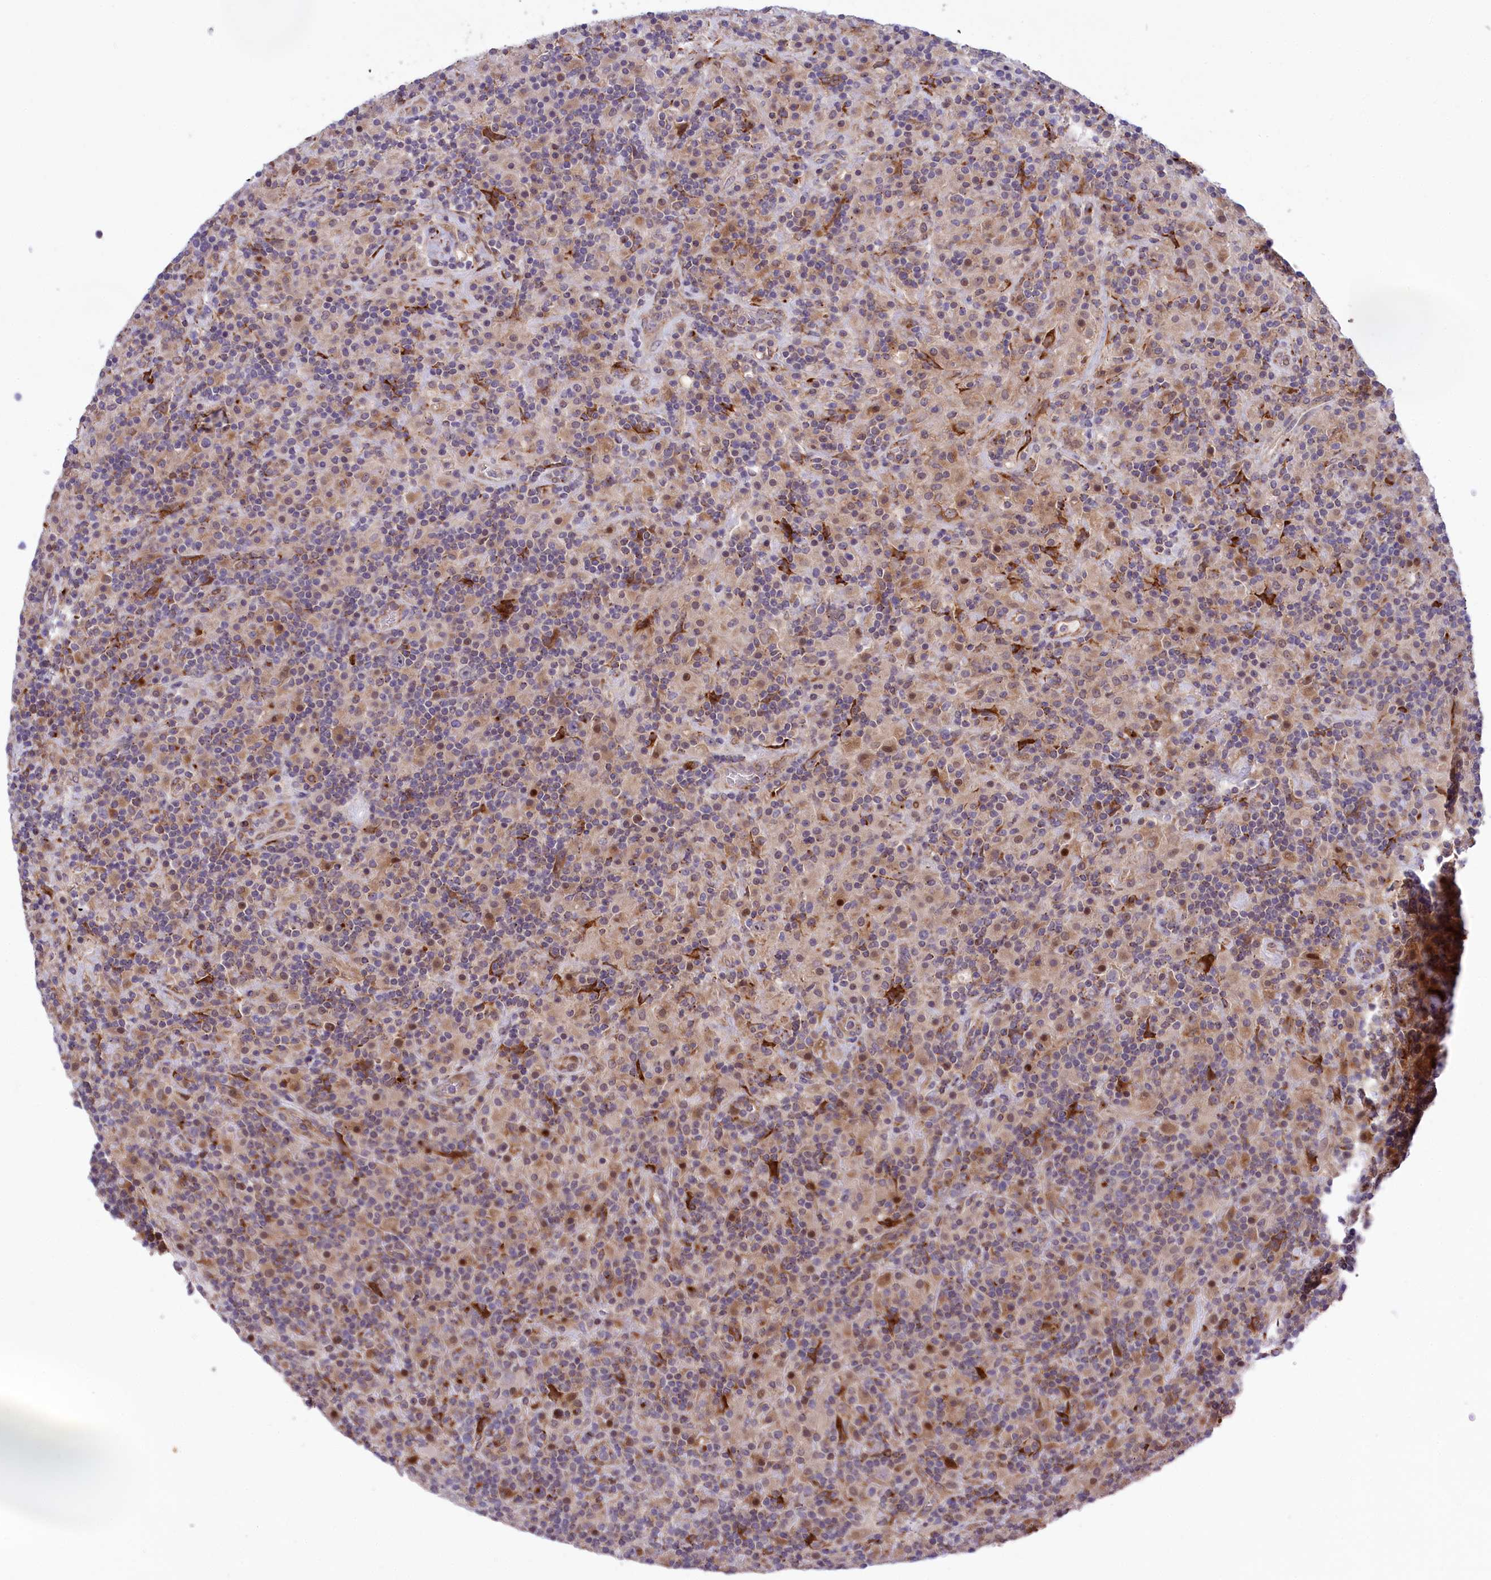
{"staining": {"intensity": "negative", "quantity": "none", "location": "none"}, "tissue": "lymphoma", "cell_type": "Tumor cells", "image_type": "cancer", "snomed": [{"axis": "morphology", "description": "Hodgkin's disease, NOS"}, {"axis": "topography", "description": "Lymph node"}], "caption": "Lymphoma was stained to show a protein in brown. There is no significant expression in tumor cells.", "gene": "MAN2B1", "patient": {"sex": "male", "age": 70}}